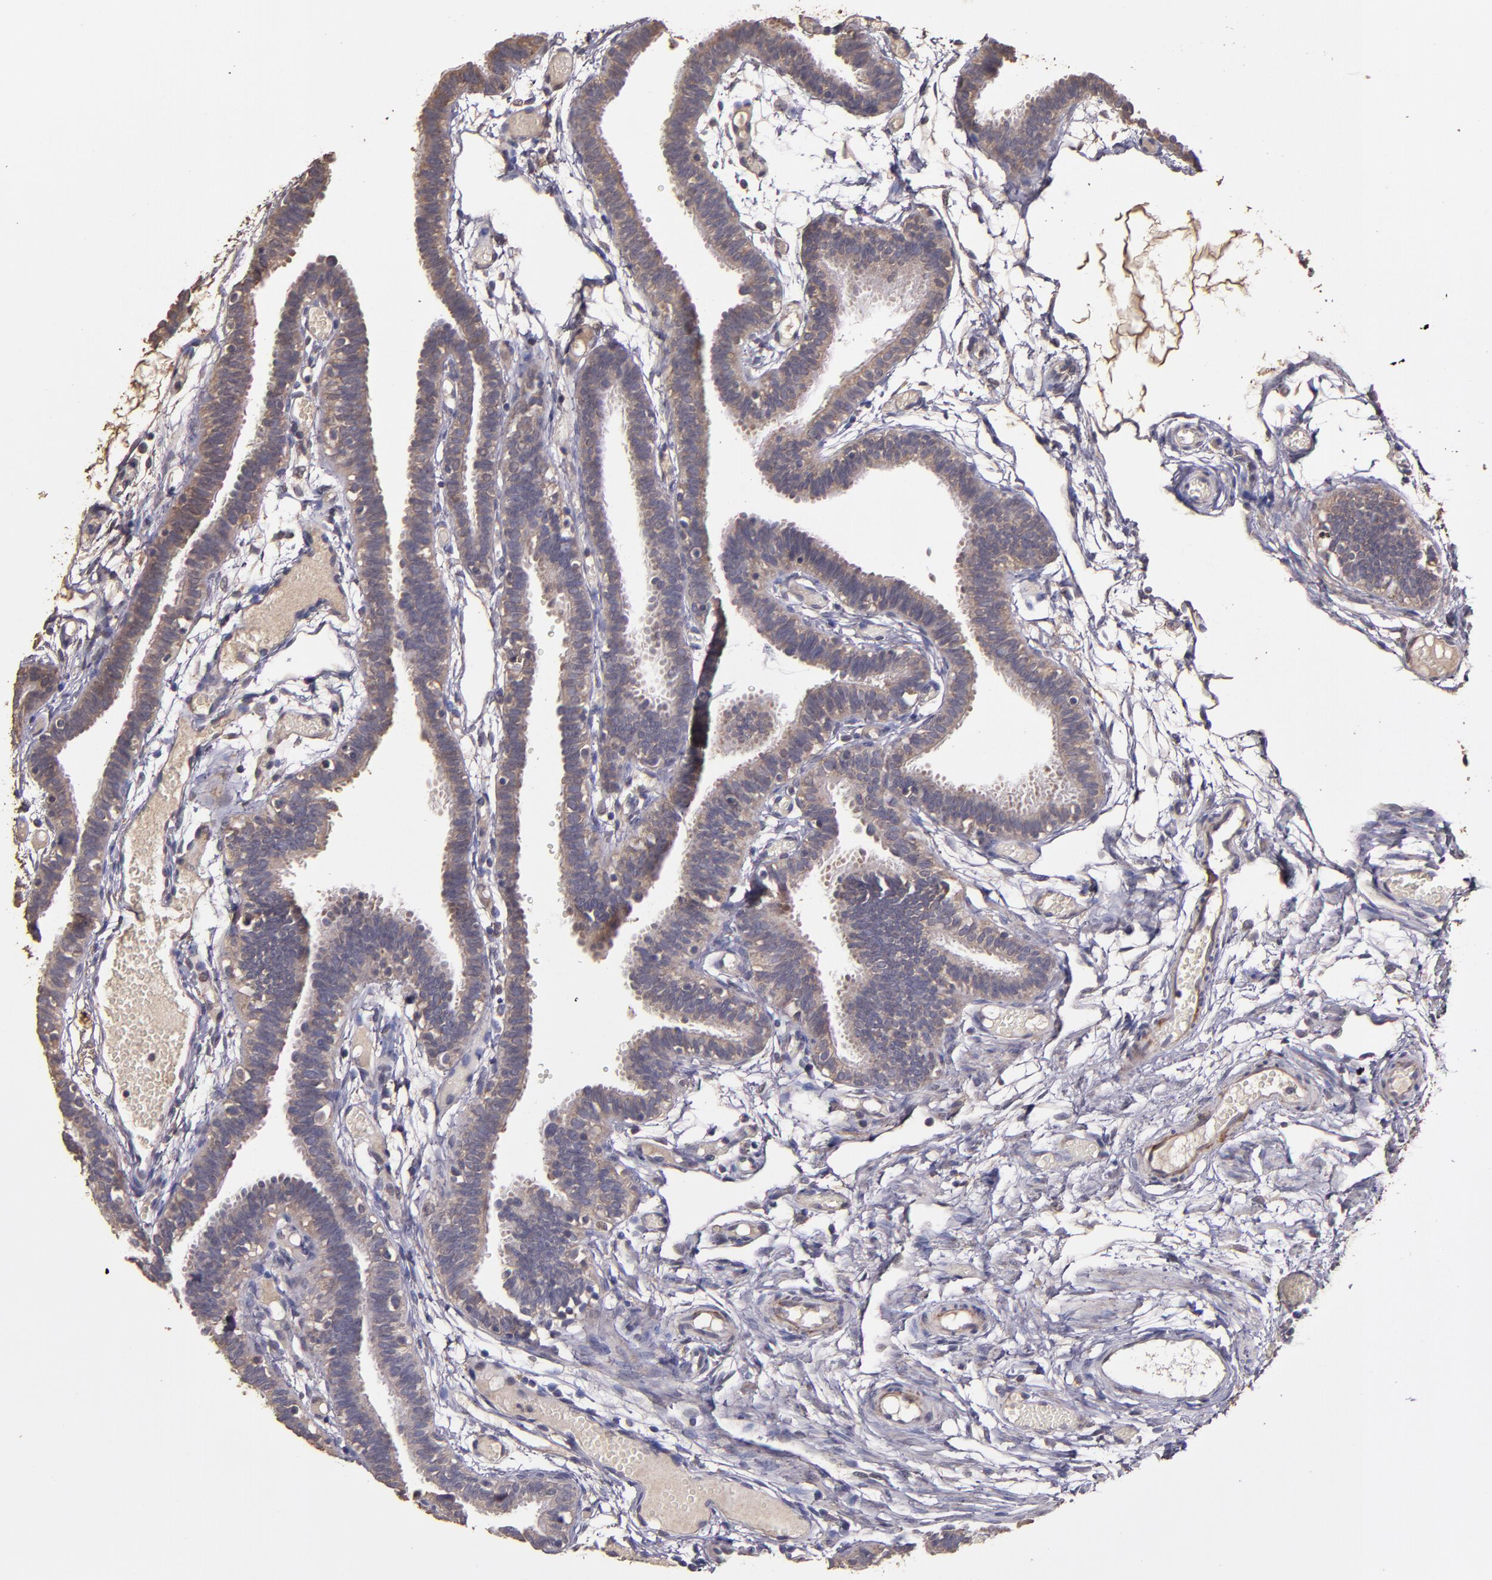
{"staining": {"intensity": "weak", "quantity": ">75%", "location": "cytoplasmic/membranous"}, "tissue": "fallopian tube", "cell_type": "Glandular cells", "image_type": "normal", "snomed": [{"axis": "morphology", "description": "Normal tissue, NOS"}, {"axis": "topography", "description": "Fallopian tube"}], "caption": "Immunohistochemical staining of benign fallopian tube demonstrates low levels of weak cytoplasmic/membranous expression in approximately >75% of glandular cells. (DAB = brown stain, brightfield microscopy at high magnification).", "gene": "HECTD1", "patient": {"sex": "female", "age": 29}}